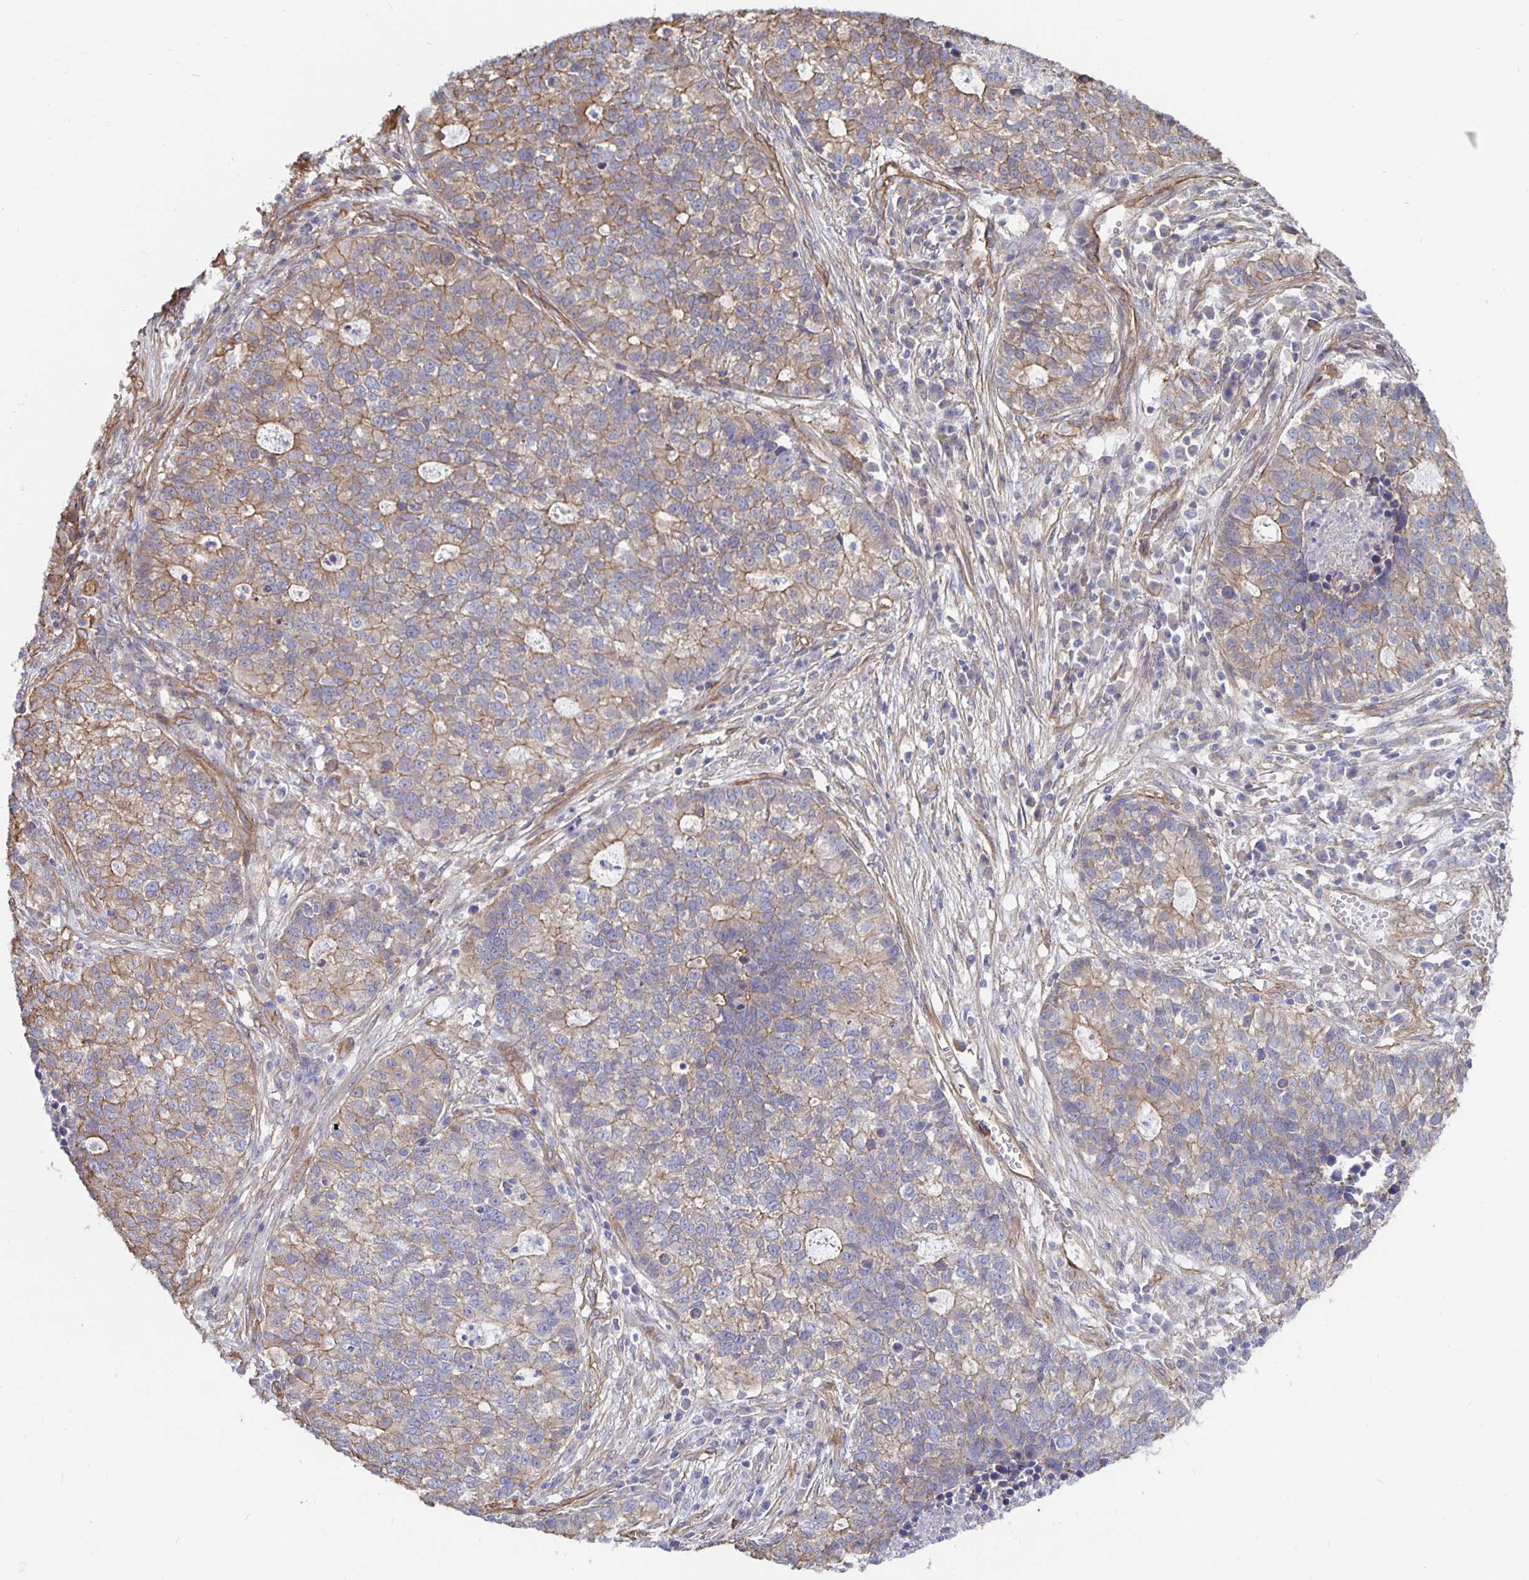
{"staining": {"intensity": "weak", "quantity": "25%-75%", "location": "cytoplasmic/membranous"}, "tissue": "lung cancer", "cell_type": "Tumor cells", "image_type": "cancer", "snomed": [{"axis": "morphology", "description": "Adenocarcinoma, NOS"}, {"axis": "topography", "description": "Lung"}], "caption": "Immunohistochemistry micrograph of human lung cancer stained for a protein (brown), which exhibits low levels of weak cytoplasmic/membranous staining in approximately 25%-75% of tumor cells.", "gene": "ARHGEF39", "patient": {"sex": "male", "age": 57}}